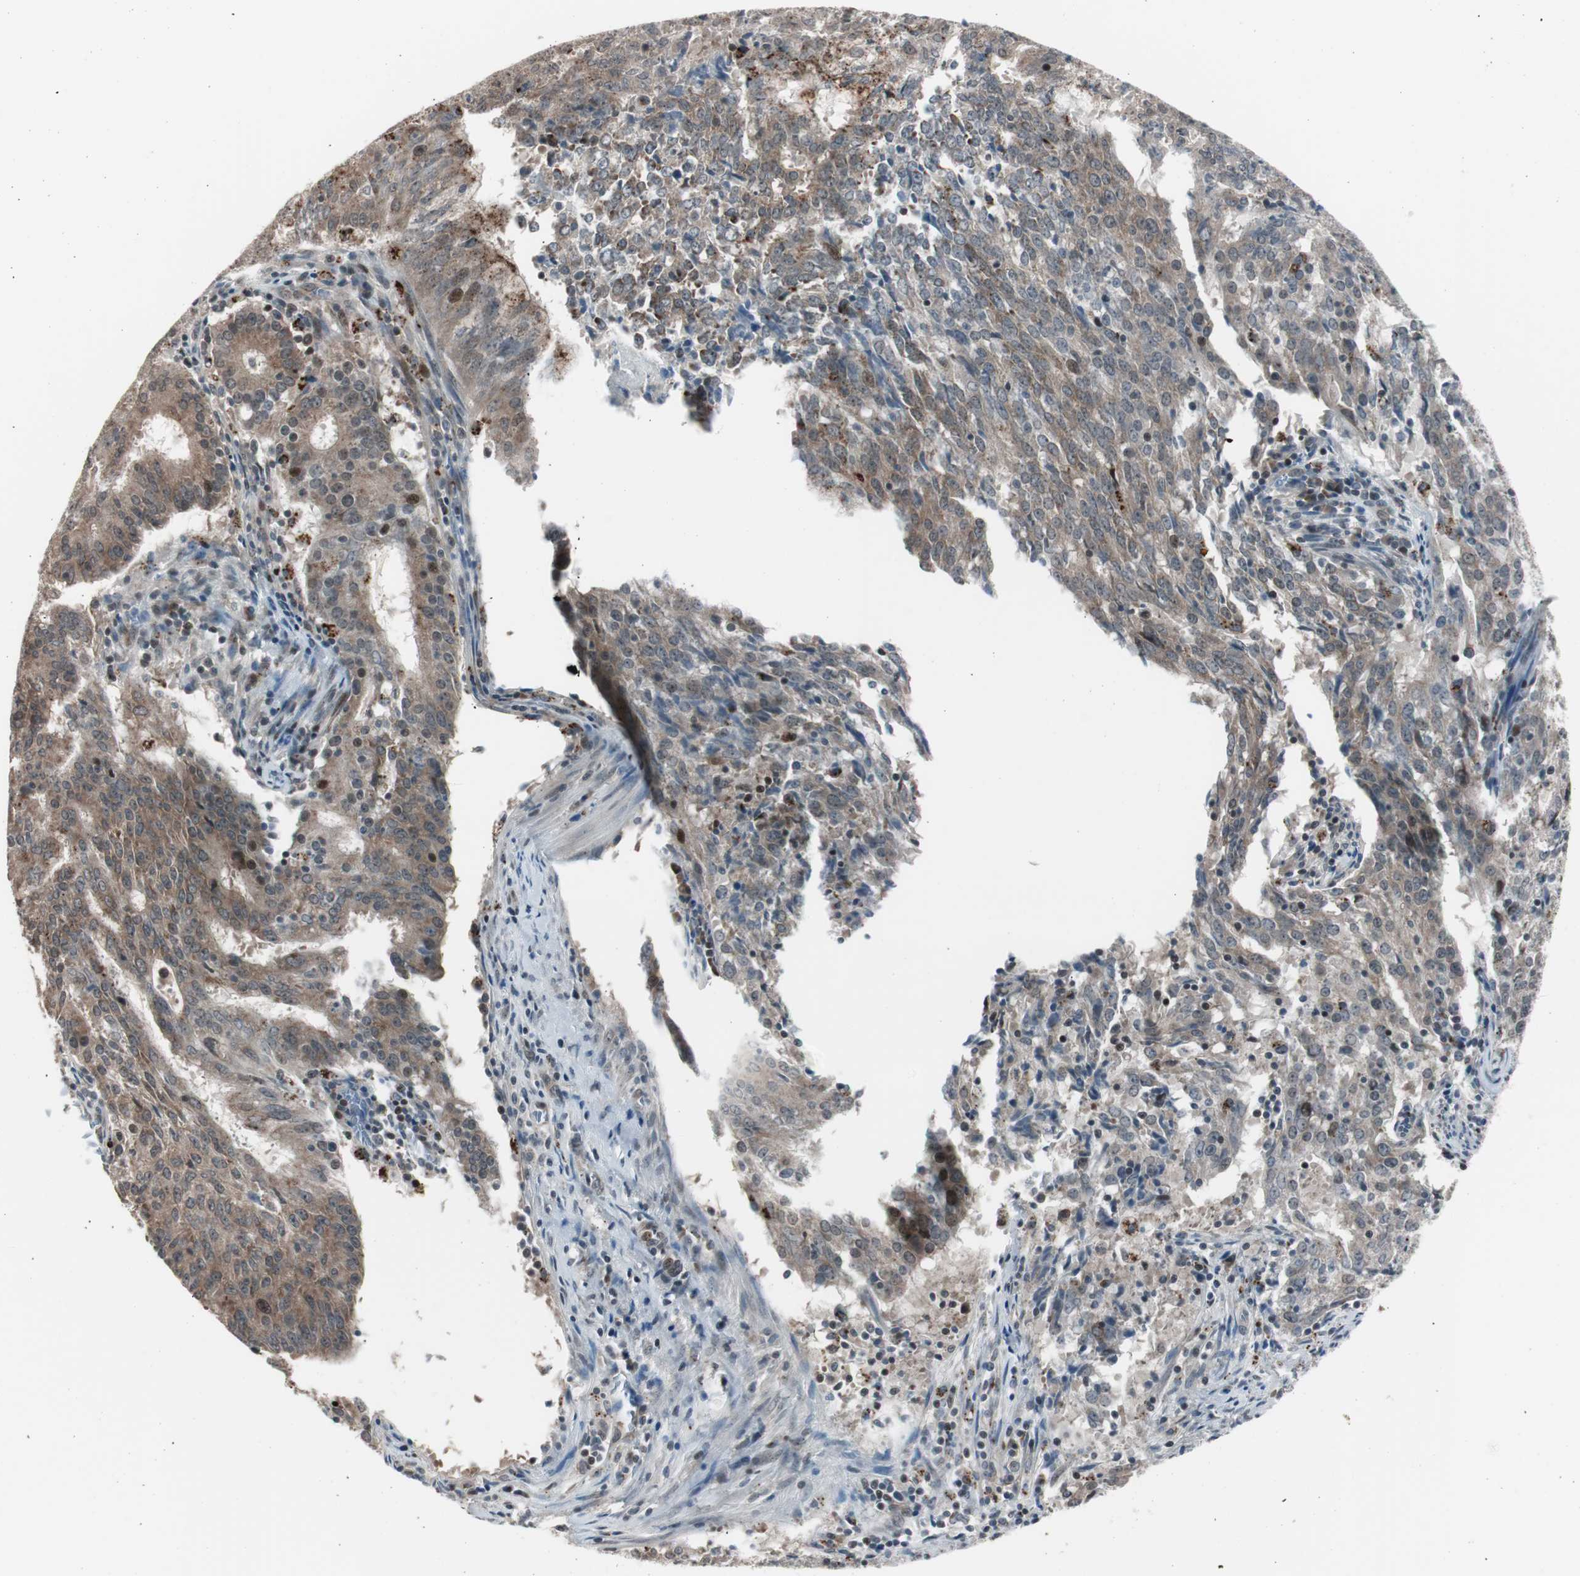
{"staining": {"intensity": "weak", "quantity": ">75%", "location": "cytoplasmic/membranous"}, "tissue": "cervical cancer", "cell_type": "Tumor cells", "image_type": "cancer", "snomed": [{"axis": "morphology", "description": "Adenocarcinoma, NOS"}, {"axis": "topography", "description": "Cervix"}], "caption": "The photomicrograph reveals immunohistochemical staining of cervical cancer (adenocarcinoma). There is weak cytoplasmic/membranous expression is identified in about >75% of tumor cells.", "gene": "BOLA1", "patient": {"sex": "female", "age": 44}}